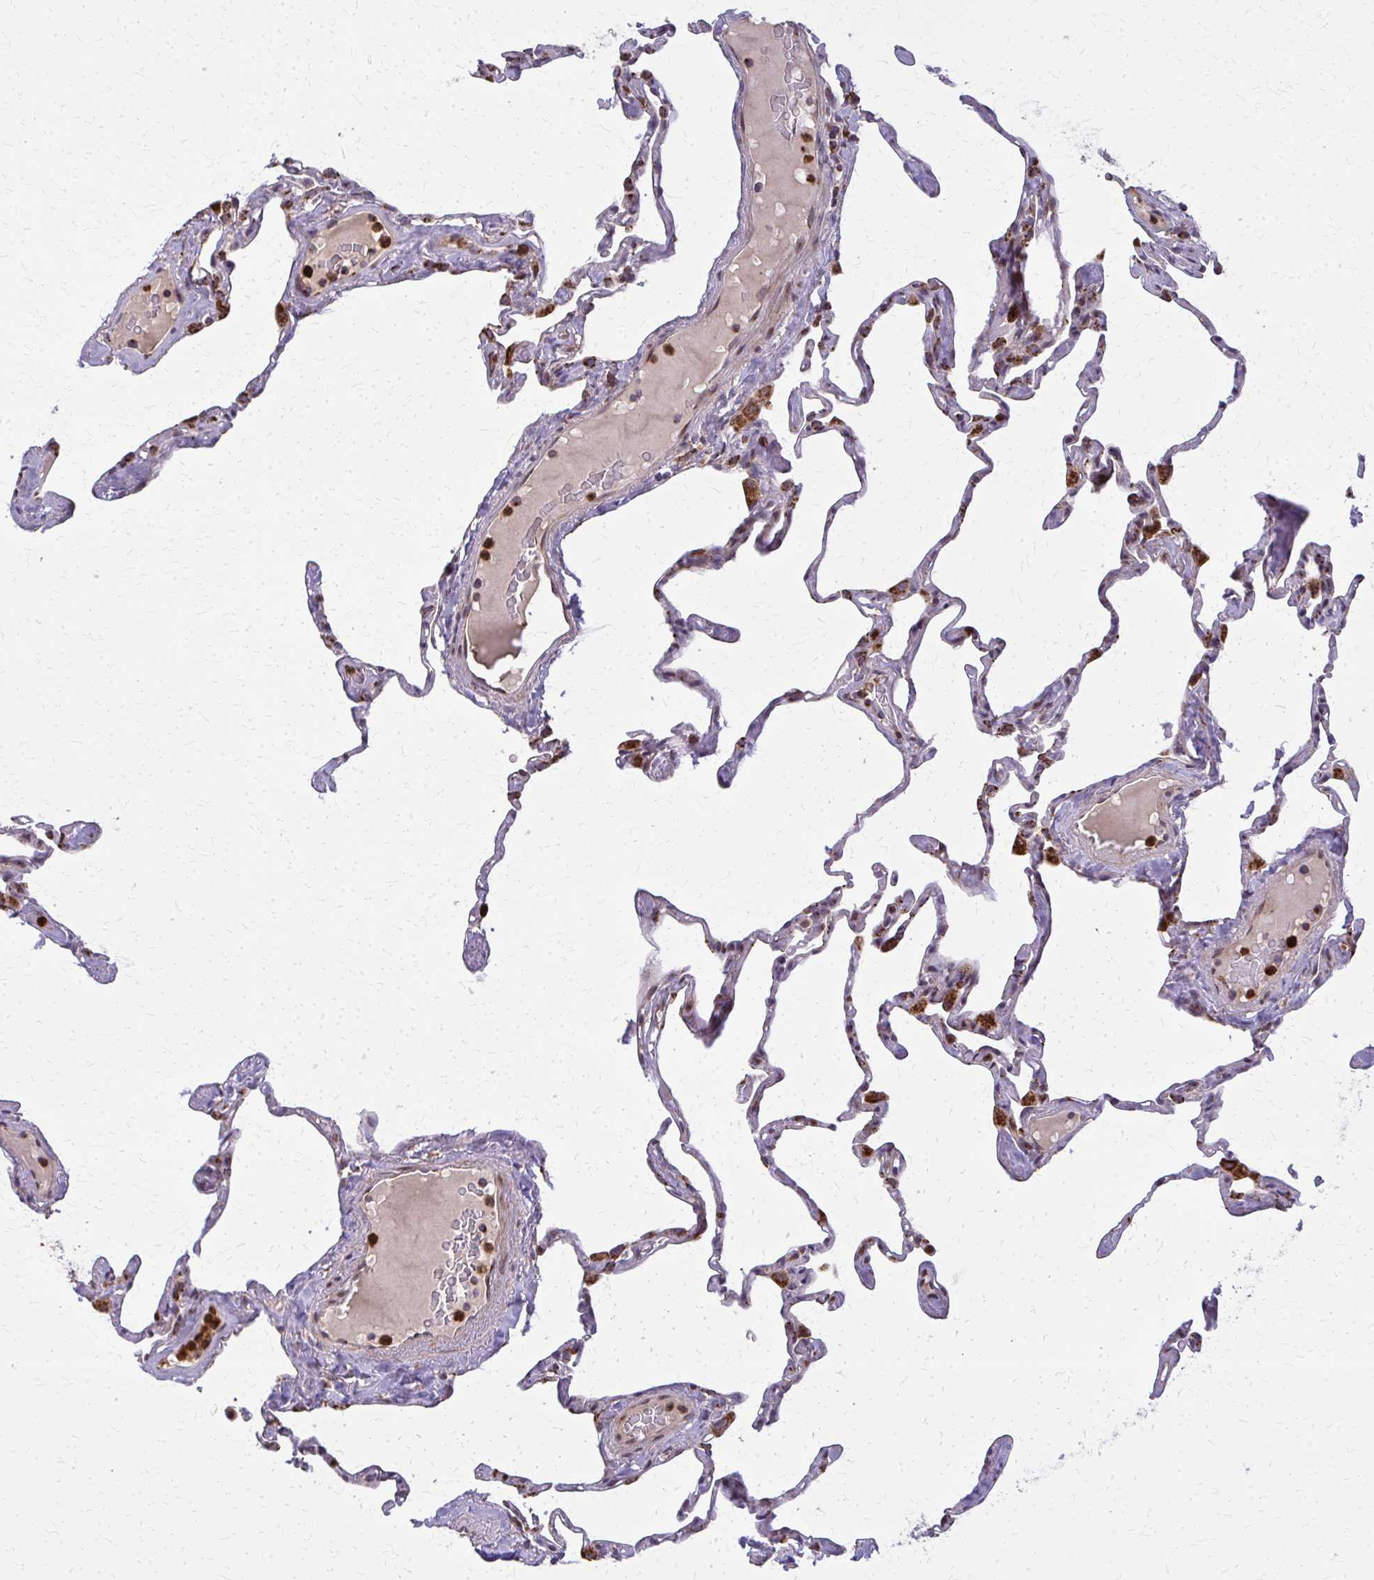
{"staining": {"intensity": "strong", "quantity": "25%-75%", "location": "cytoplasmic/membranous"}, "tissue": "lung", "cell_type": "Alveolar cells", "image_type": "normal", "snomed": [{"axis": "morphology", "description": "Normal tissue, NOS"}, {"axis": "topography", "description": "Lung"}], "caption": "DAB (3,3'-diaminobenzidine) immunohistochemical staining of unremarkable lung reveals strong cytoplasmic/membranous protein expression in about 25%-75% of alveolar cells.", "gene": "MCCC1", "patient": {"sex": "male", "age": 65}}